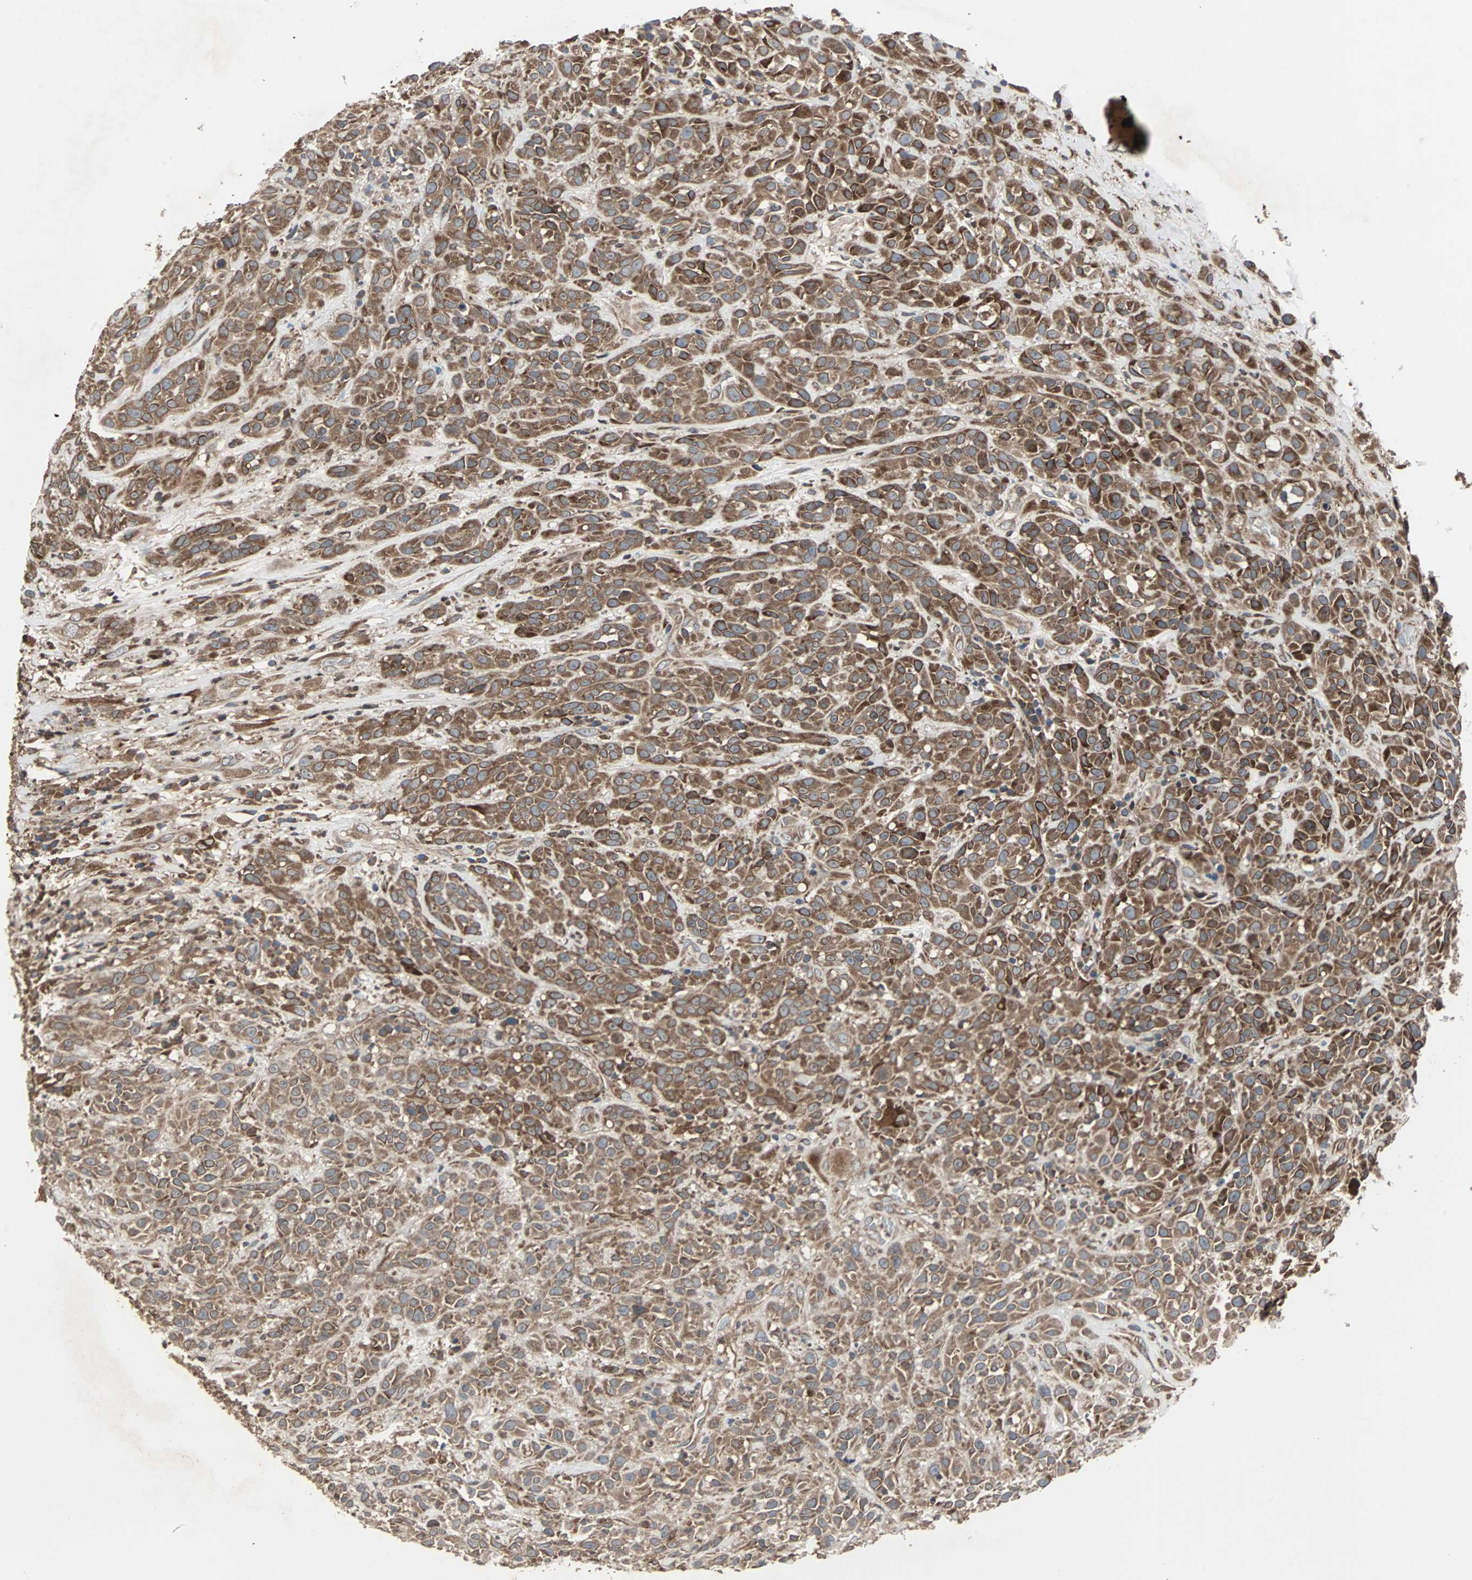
{"staining": {"intensity": "strong", "quantity": ">75%", "location": "cytoplasmic/membranous"}, "tissue": "head and neck cancer", "cell_type": "Tumor cells", "image_type": "cancer", "snomed": [{"axis": "morphology", "description": "Squamous cell carcinoma, NOS"}, {"axis": "topography", "description": "Head-Neck"}], "caption": "A brown stain highlights strong cytoplasmic/membranous staining of a protein in head and neck squamous cell carcinoma tumor cells.", "gene": "RAB7A", "patient": {"sex": "male", "age": 62}}